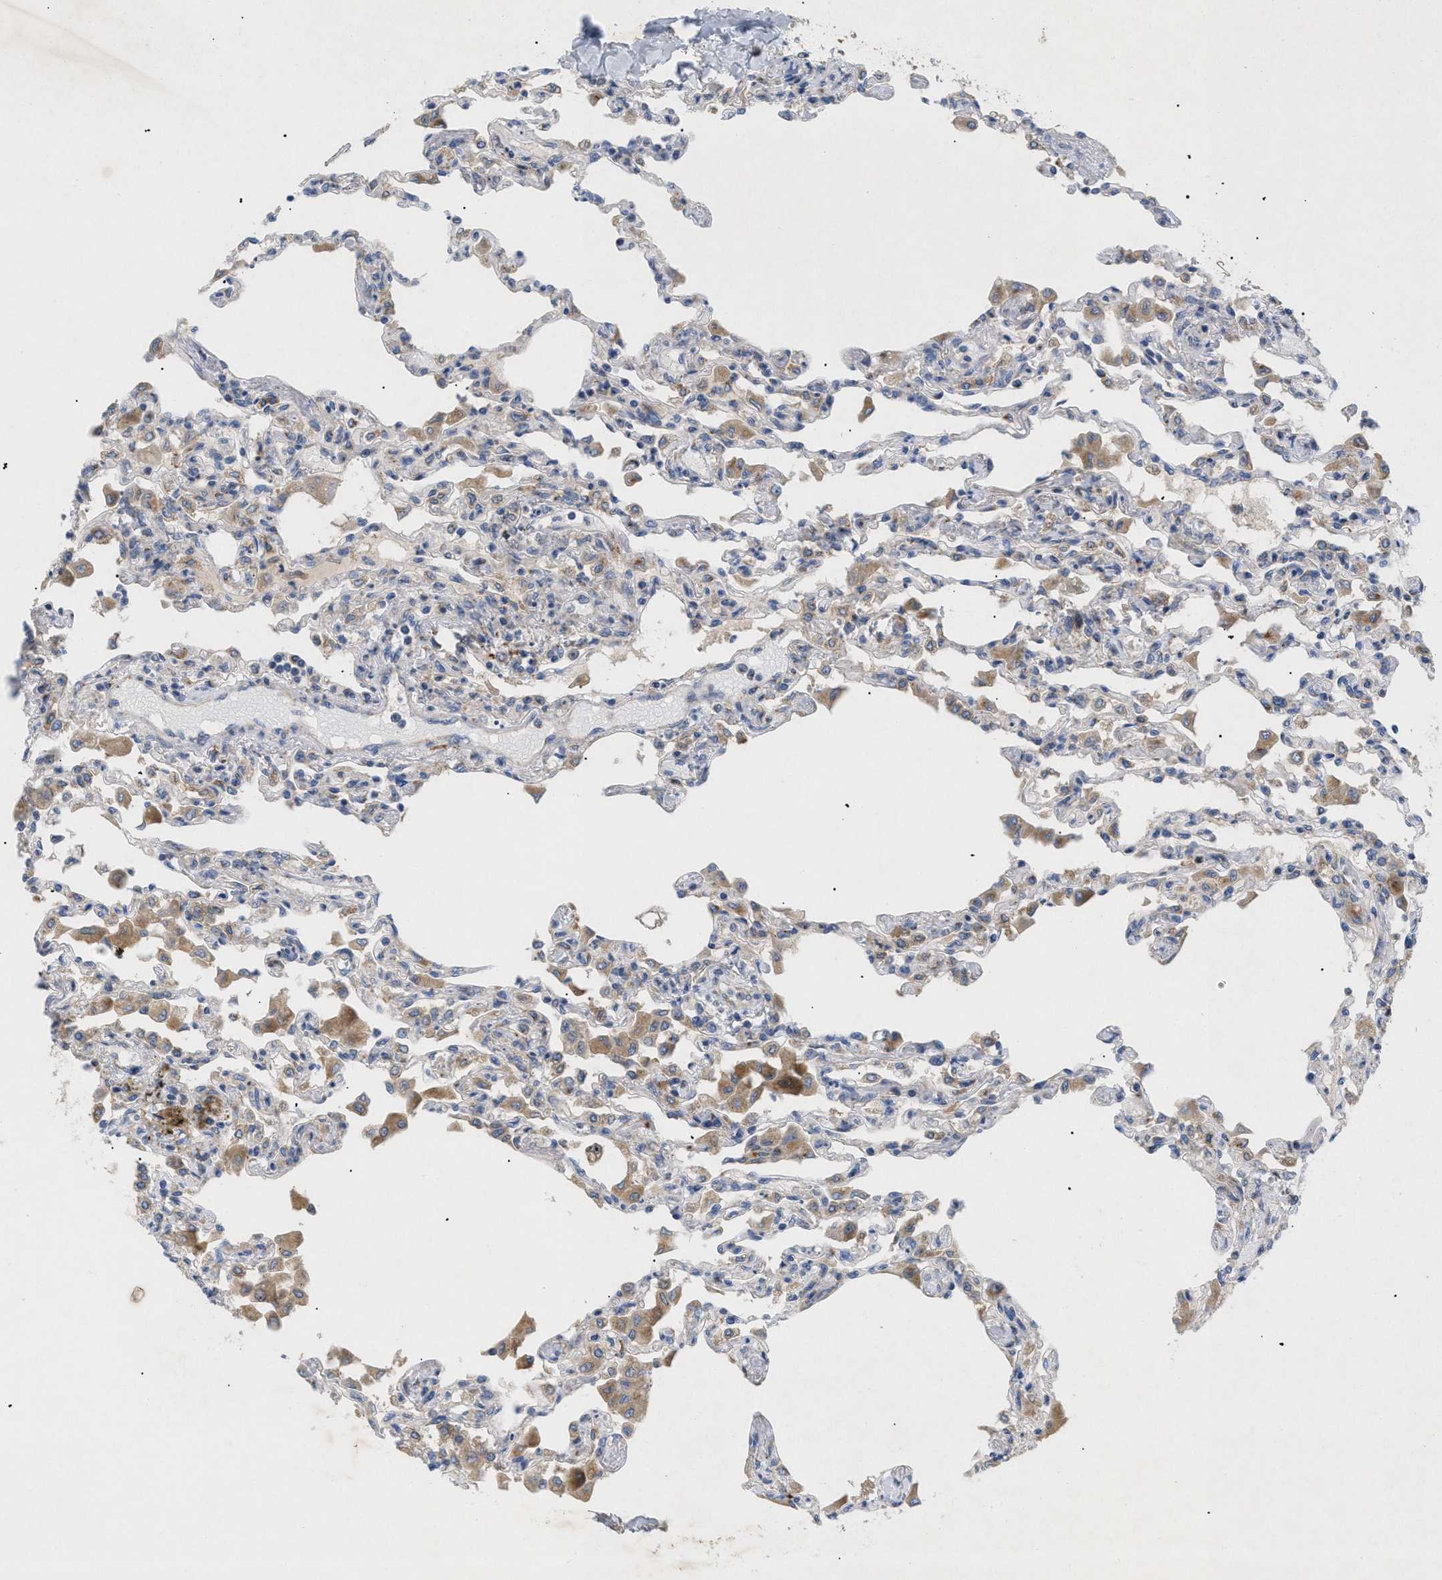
{"staining": {"intensity": "moderate", "quantity": "<25%", "location": "cytoplasmic/membranous"}, "tissue": "lung", "cell_type": "Alveolar cells", "image_type": "normal", "snomed": [{"axis": "morphology", "description": "Normal tissue, NOS"}, {"axis": "topography", "description": "Bronchus"}, {"axis": "topography", "description": "Lung"}], "caption": "Immunohistochemical staining of benign lung demonstrates low levels of moderate cytoplasmic/membranous expression in approximately <25% of alveolar cells. The staining was performed using DAB (3,3'-diaminobenzidine), with brown indicating positive protein expression. Nuclei are stained blue with hematoxylin.", "gene": "SLC50A1", "patient": {"sex": "female", "age": 49}}